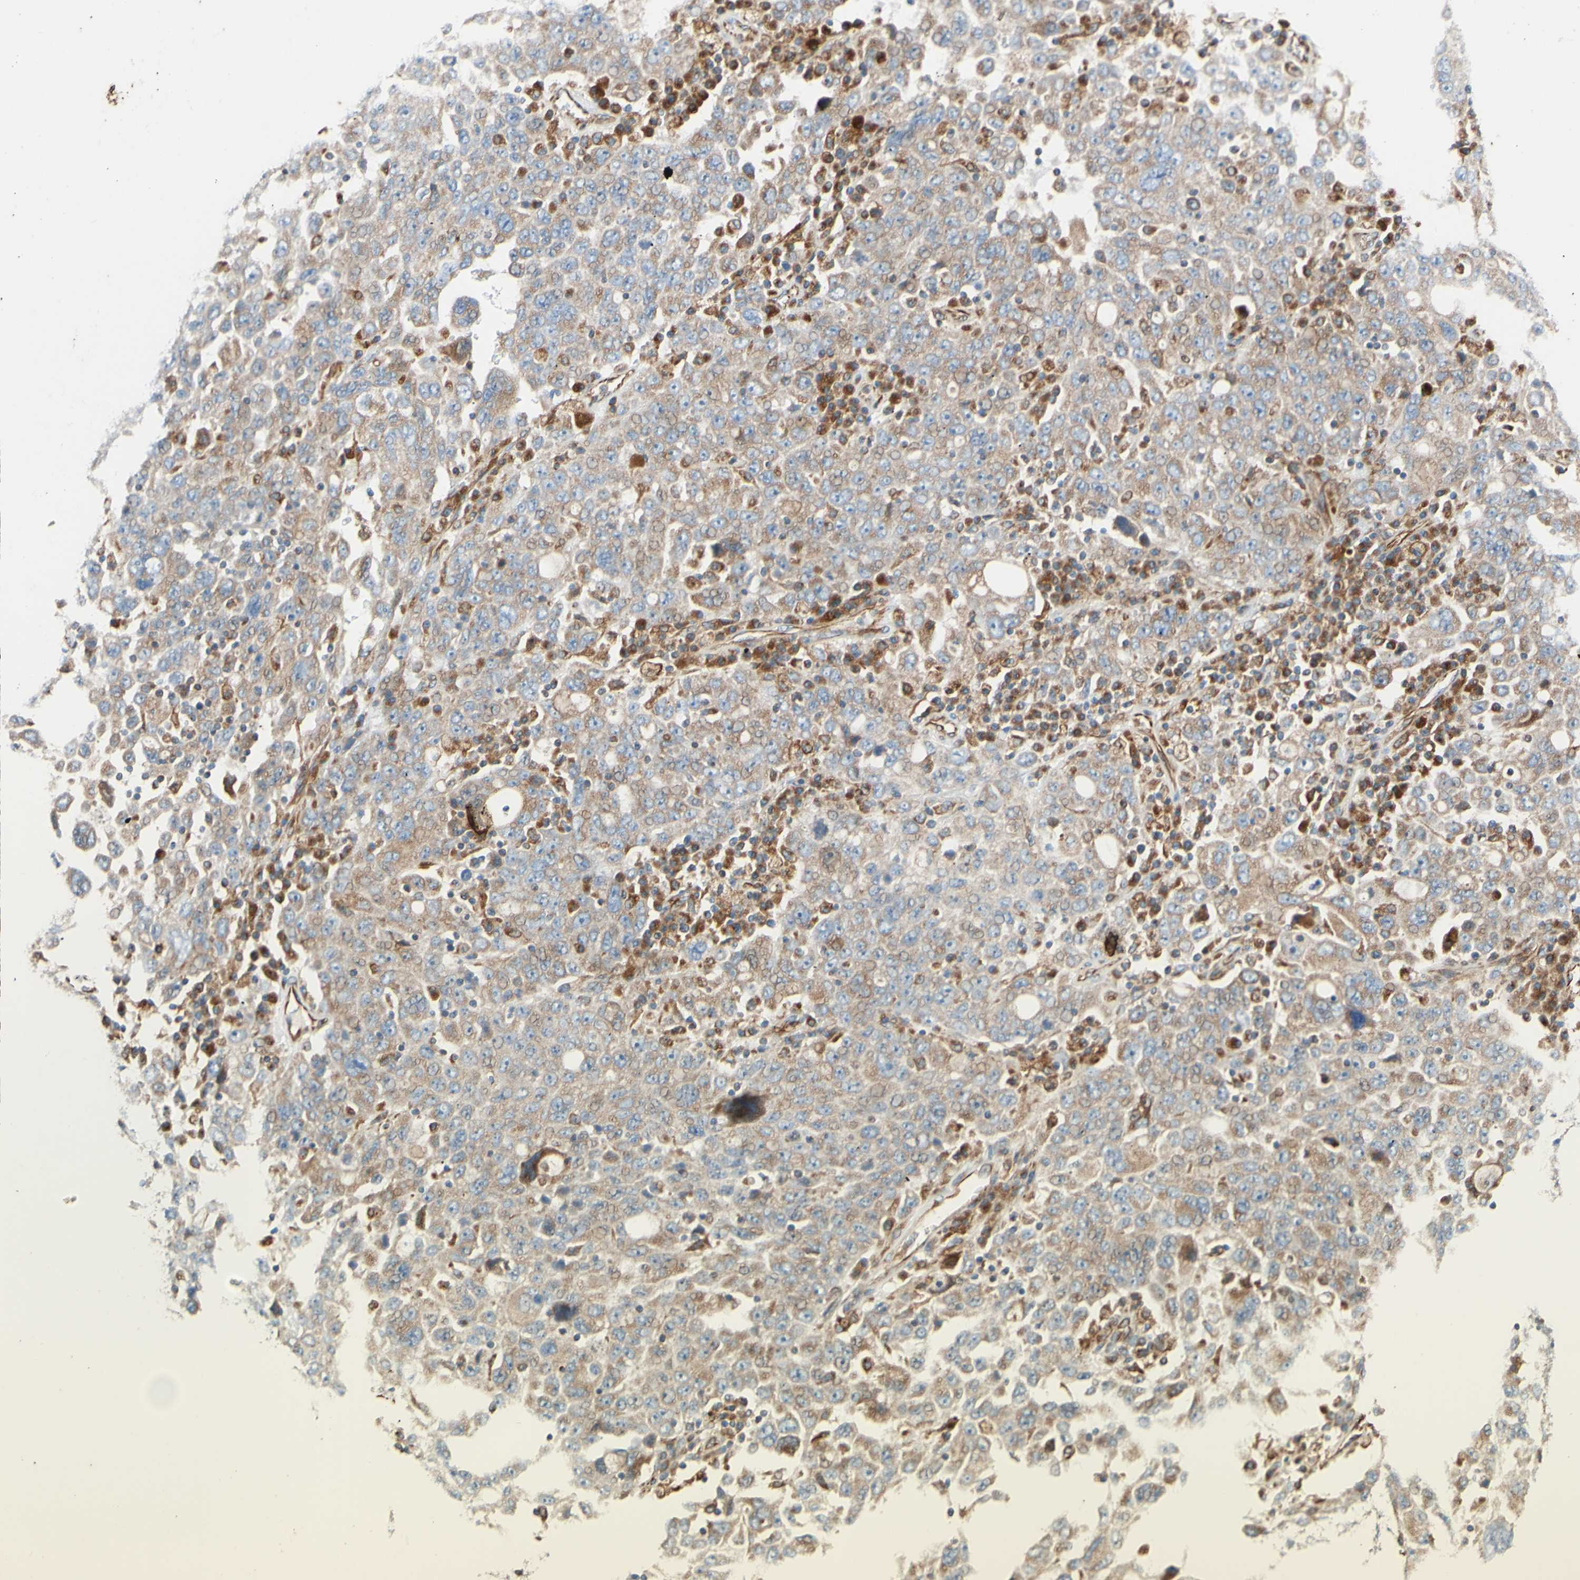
{"staining": {"intensity": "weak", "quantity": ">75%", "location": "cytoplasmic/membranous"}, "tissue": "ovarian cancer", "cell_type": "Tumor cells", "image_type": "cancer", "snomed": [{"axis": "morphology", "description": "Carcinoma, endometroid"}, {"axis": "topography", "description": "Ovary"}], "caption": "Ovarian endometroid carcinoma stained with DAB IHC reveals low levels of weak cytoplasmic/membranous expression in about >75% of tumor cells. (Stains: DAB in brown, nuclei in blue, Microscopy: brightfield microscopy at high magnification).", "gene": "C1orf43", "patient": {"sex": "female", "age": 62}}